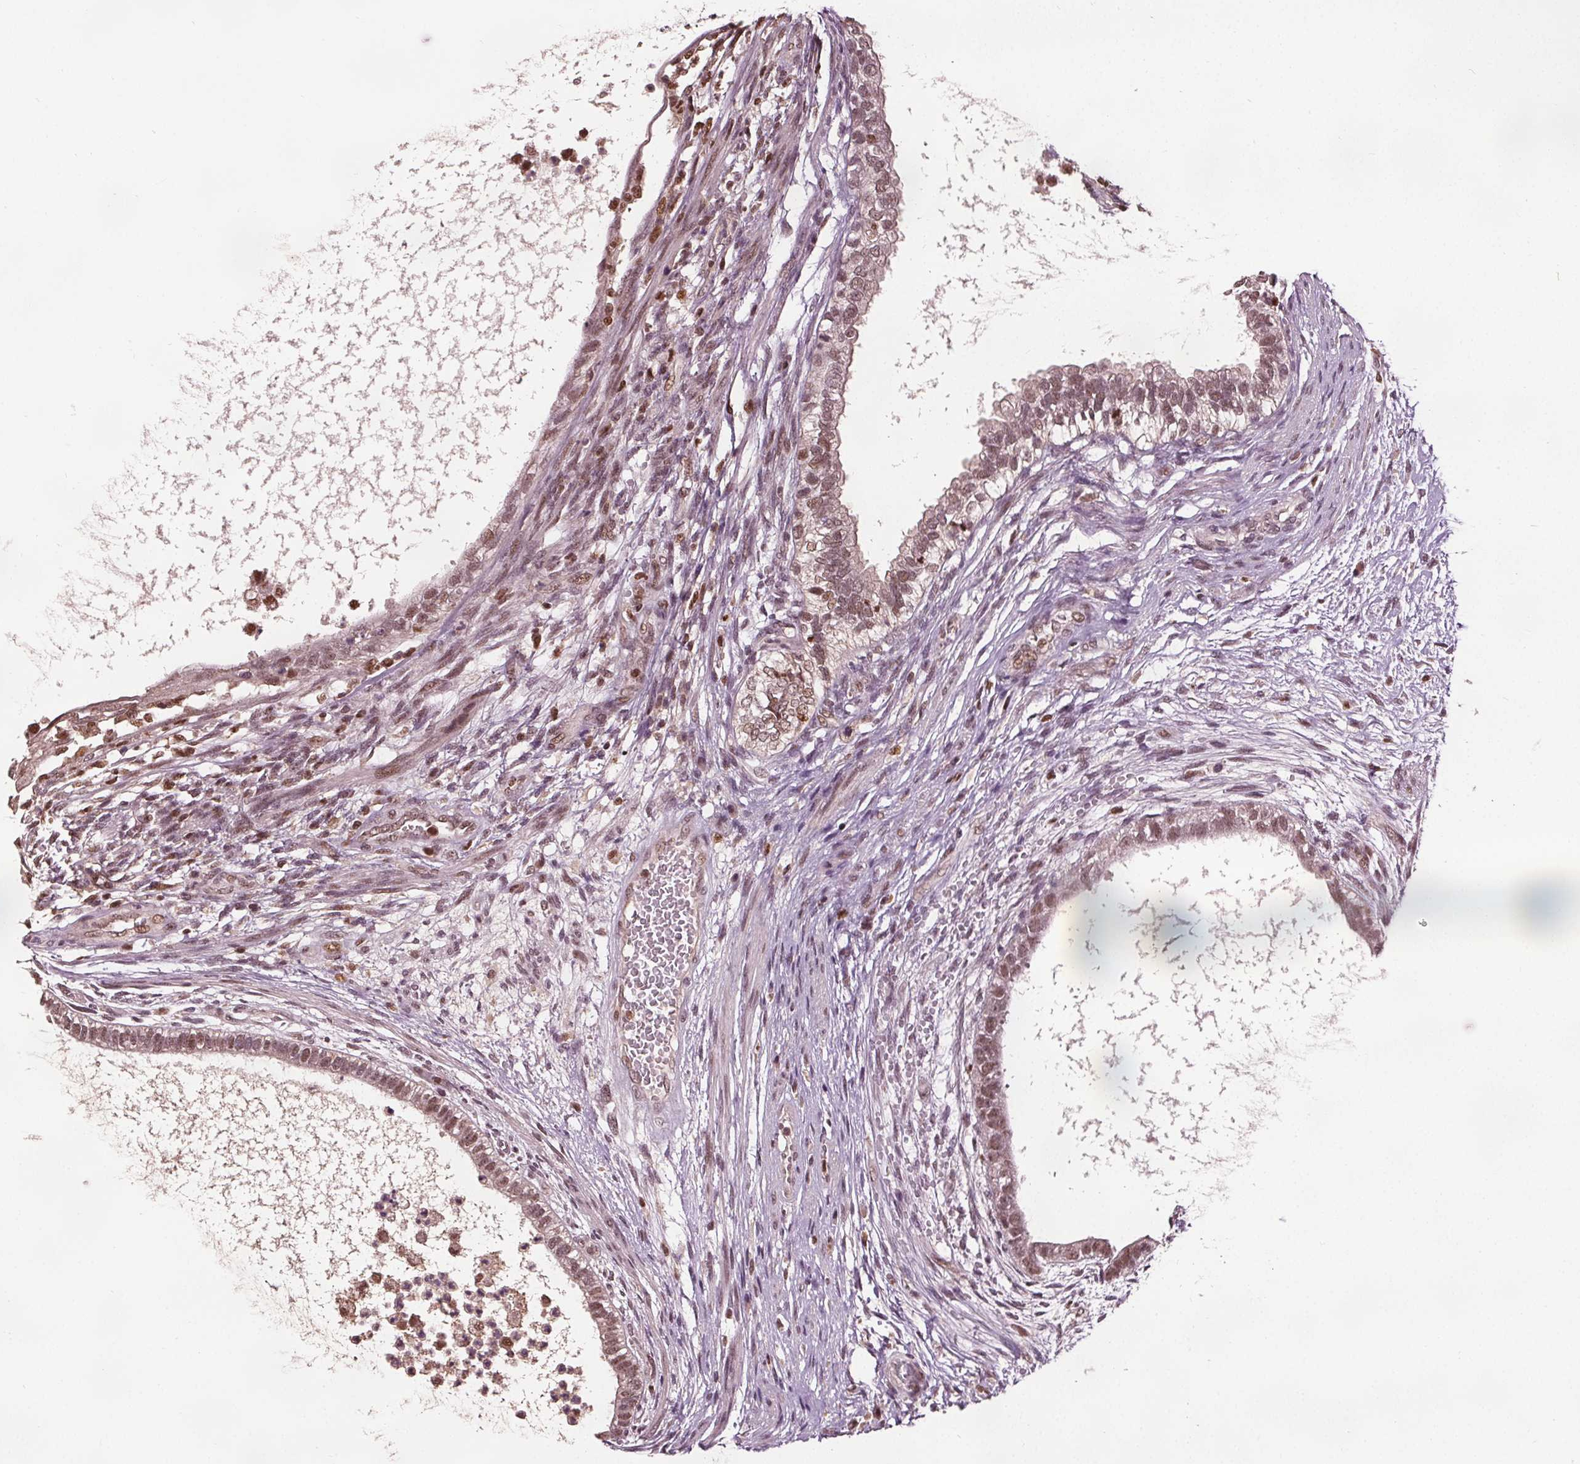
{"staining": {"intensity": "moderate", "quantity": "25%-75%", "location": "nuclear"}, "tissue": "testis cancer", "cell_type": "Tumor cells", "image_type": "cancer", "snomed": [{"axis": "morphology", "description": "Carcinoma, Embryonal, NOS"}, {"axis": "topography", "description": "Testis"}], "caption": "DAB (3,3'-diaminobenzidine) immunohistochemical staining of human testis embryonal carcinoma reveals moderate nuclear protein expression in about 25%-75% of tumor cells. (brown staining indicates protein expression, while blue staining denotes nuclei).", "gene": "DDX11", "patient": {"sex": "male", "age": 26}}